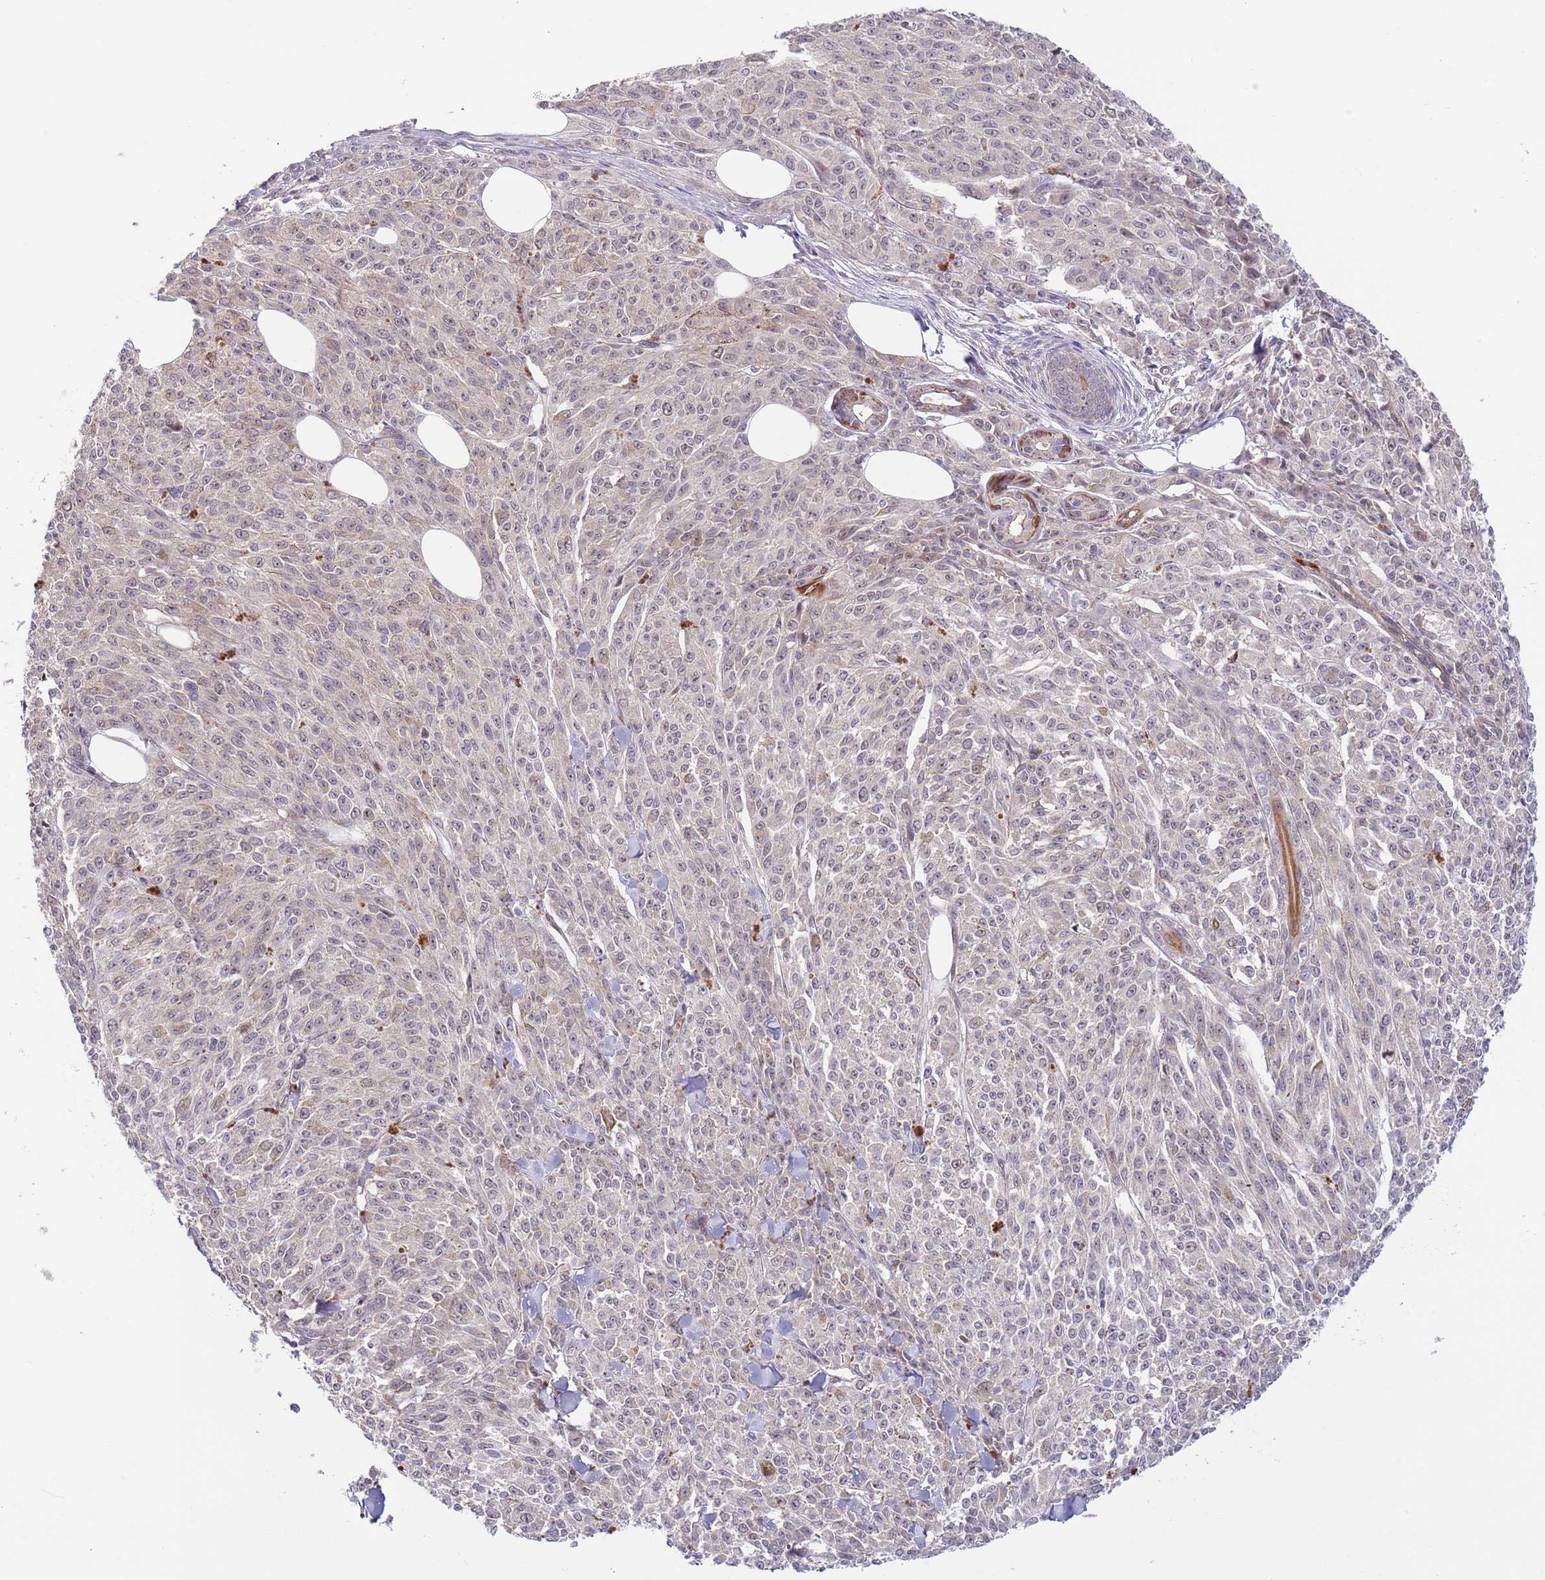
{"staining": {"intensity": "negative", "quantity": "none", "location": "none"}, "tissue": "melanoma", "cell_type": "Tumor cells", "image_type": "cancer", "snomed": [{"axis": "morphology", "description": "Malignant melanoma, NOS"}, {"axis": "topography", "description": "Skin"}], "caption": "This micrograph is of melanoma stained with IHC to label a protein in brown with the nuclei are counter-stained blue. There is no staining in tumor cells.", "gene": "PRR16", "patient": {"sex": "female", "age": 52}}